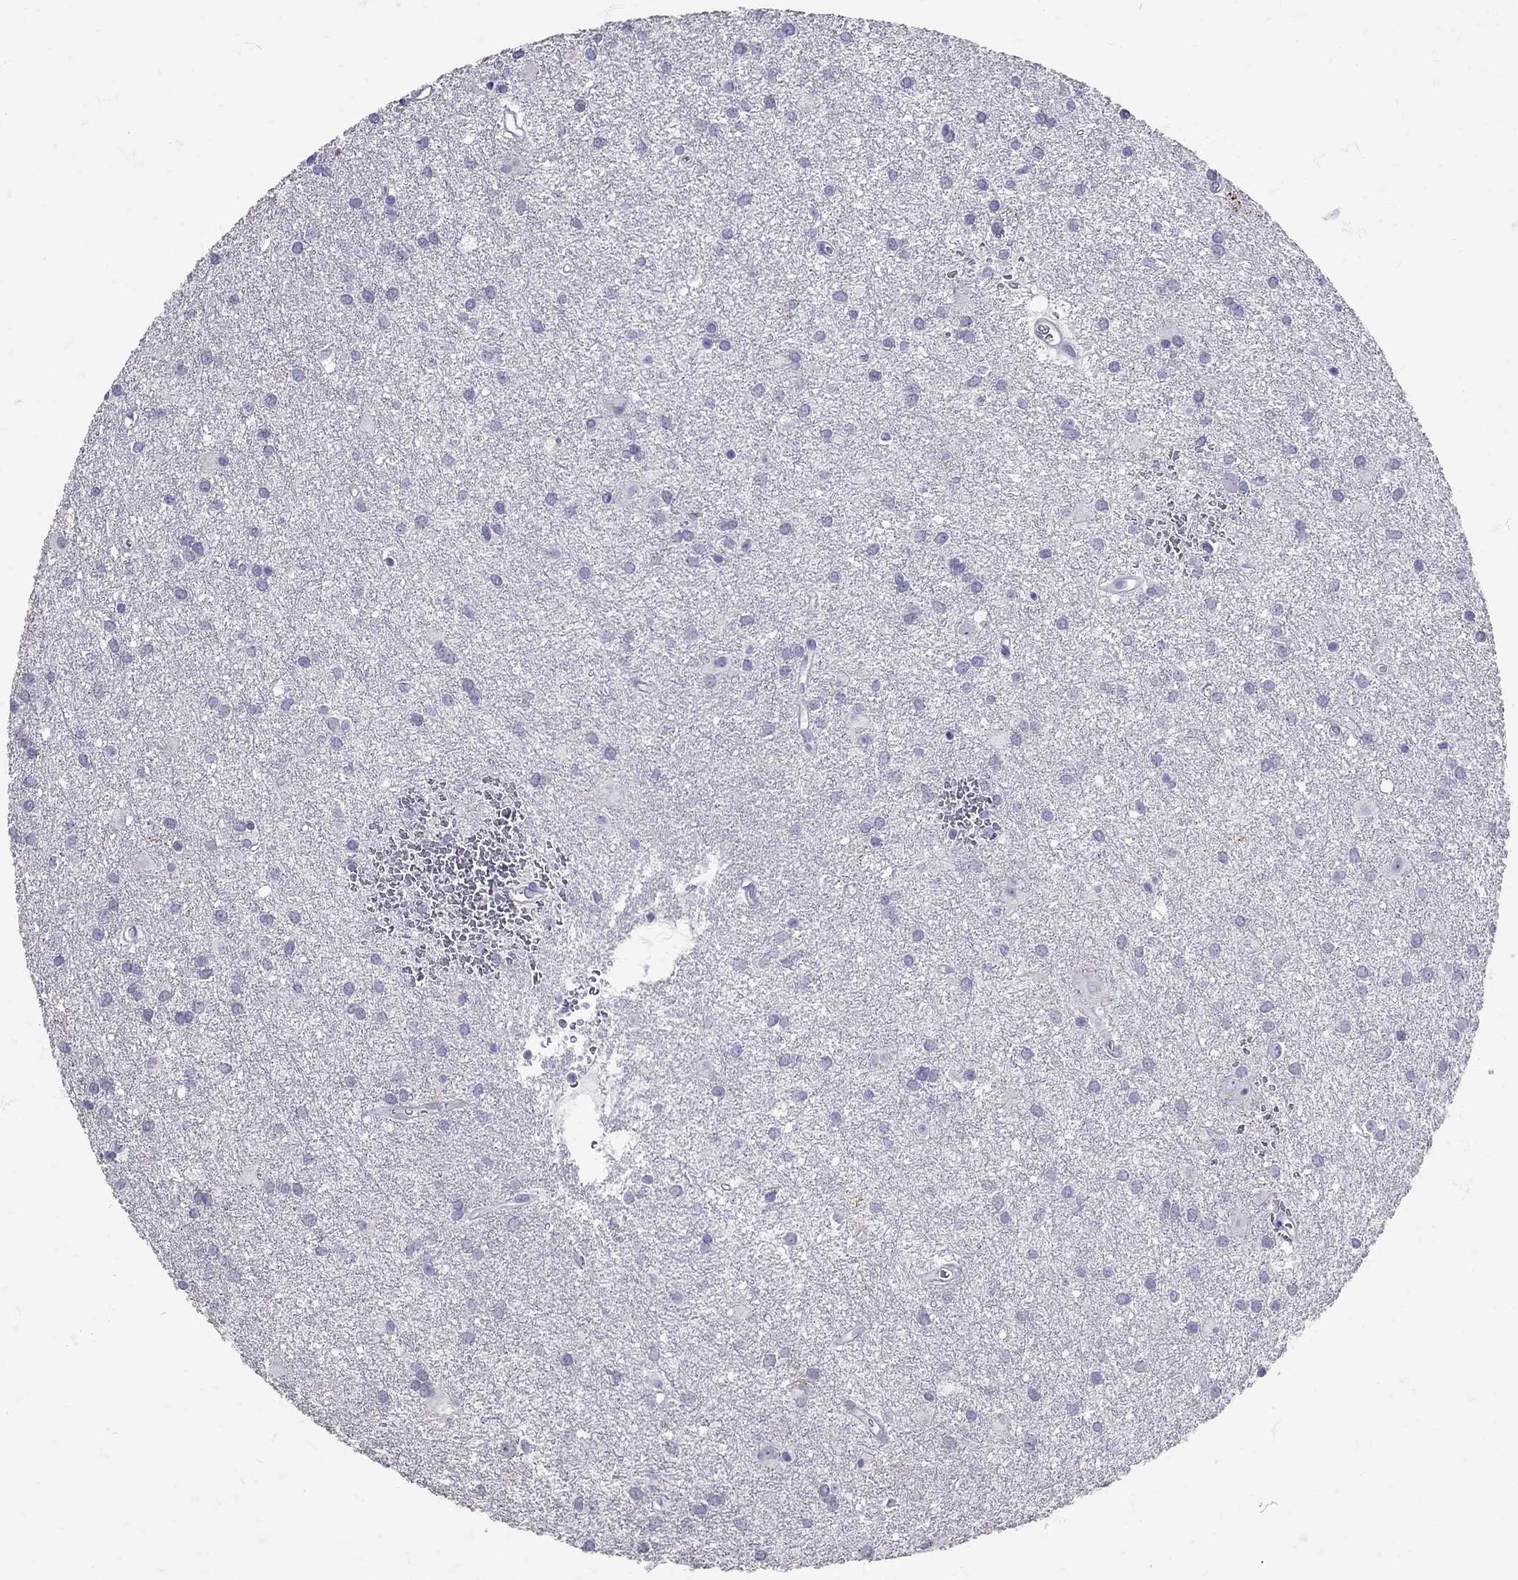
{"staining": {"intensity": "negative", "quantity": "none", "location": "none"}, "tissue": "glioma", "cell_type": "Tumor cells", "image_type": "cancer", "snomed": [{"axis": "morphology", "description": "Glioma, malignant, Low grade"}, {"axis": "topography", "description": "Brain"}], "caption": "Glioma stained for a protein using IHC shows no positivity tumor cells.", "gene": "SST", "patient": {"sex": "male", "age": 58}}